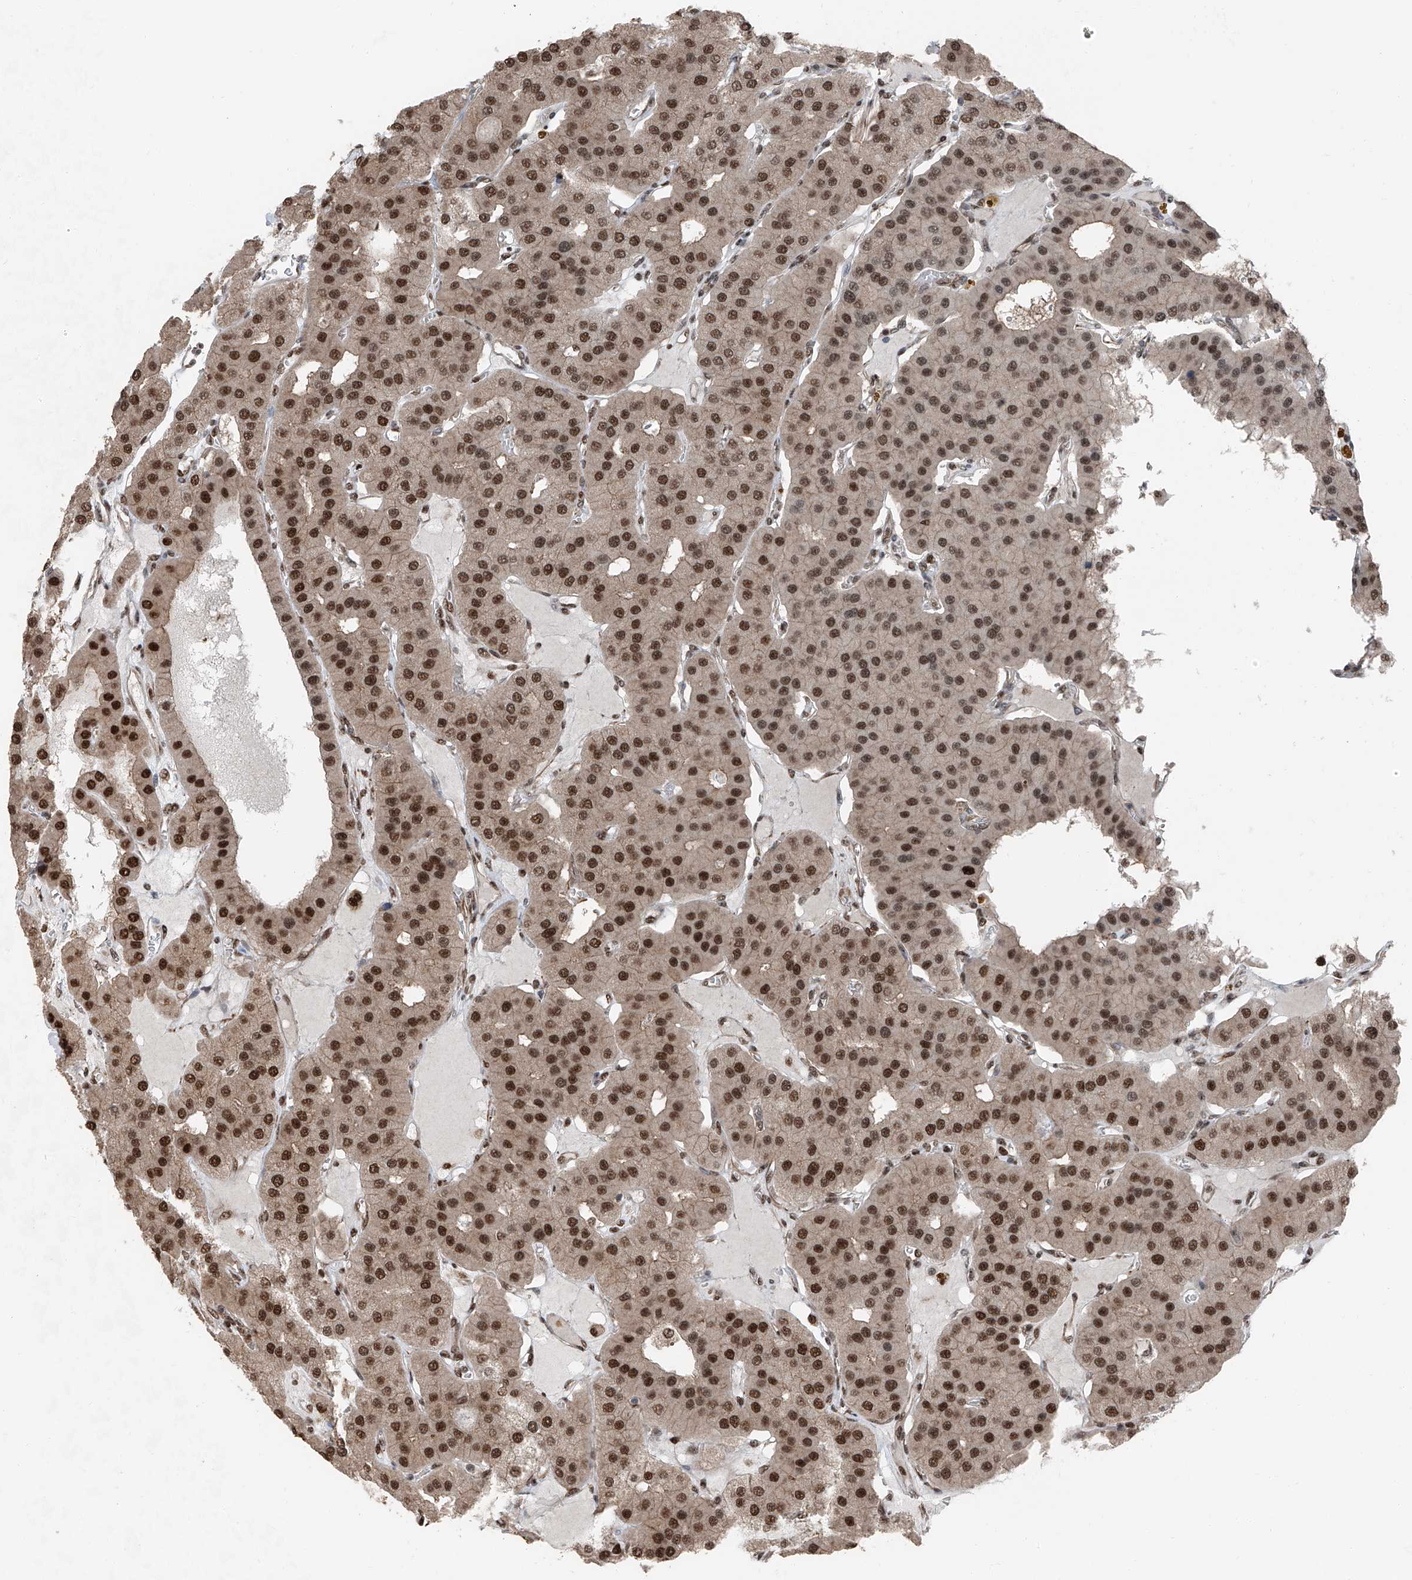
{"staining": {"intensity": "strong", "quantity": ">75%", "location": "cytoplasmic/membranous,nuclear"}, "tissue": "parathyroid gland", "cell_type": "Glandular cells", "image_type": "normal", "snomed": [{"axis": "morphology", "description": "Normal tissue, NOS"}, {"axis": "morphology", "description": "Adenoma, NOS"}, {"axis": "topography", "description": "Parathyroid gland"}], "caption": "Parathyroid gland stained with DAB immunohistochemistry shows high levels of strong cytoplasmic/membranous,nuclear positivity in about >75% of glandular cells.", "gene": "FKBP5", "patient": {"sex": "female", "age": 86}}